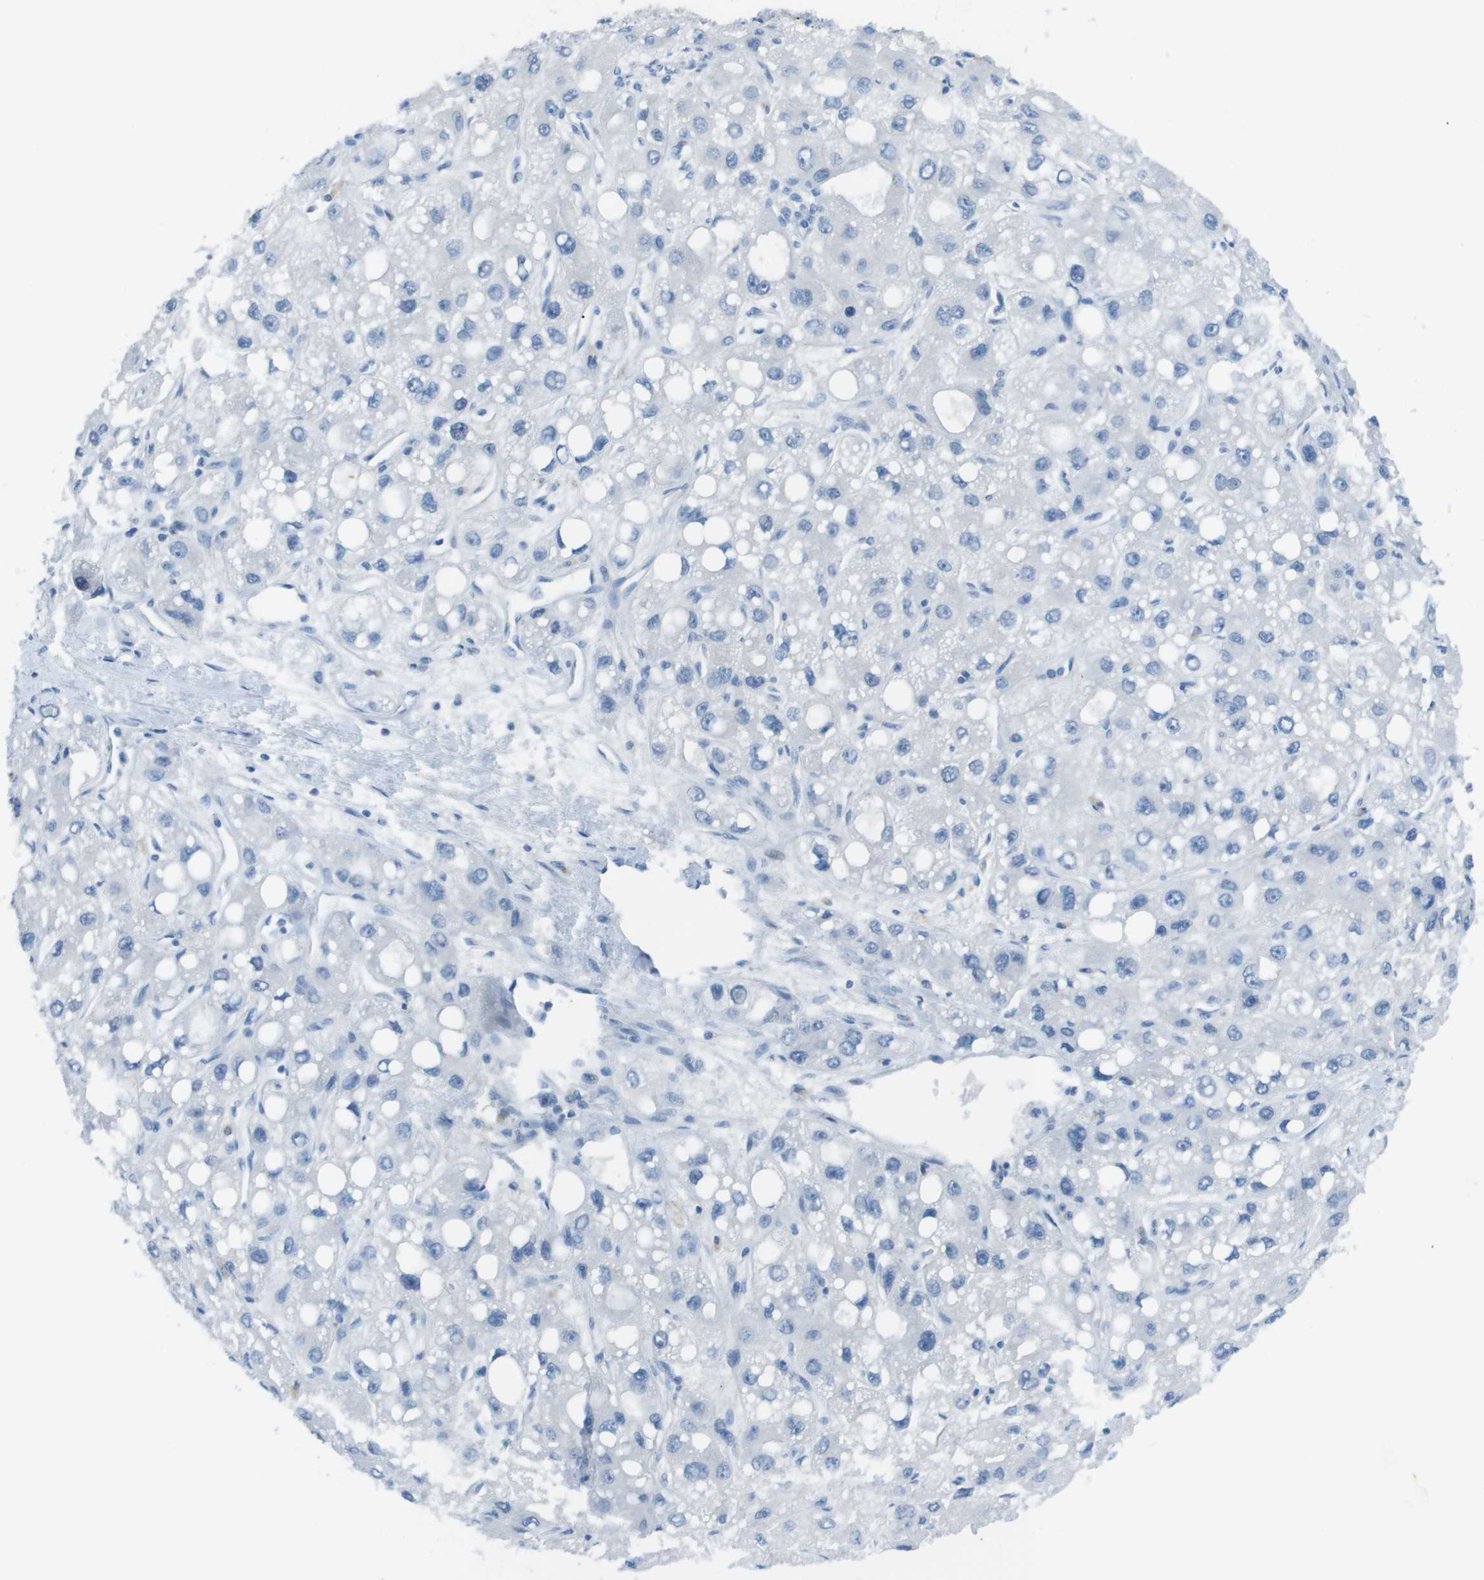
{"staining": {"intensity": "negative", "quantity": "none", "location": "none"}, "tissue": "liver cancer", "cell_type": "Tumor cells", "image_type": "cancer", "snomed": [{"axis": "morphology", "description": "Carcinoma, Hepatocellular, NOS"}, {"axis": "topography", "description": "Liver"}], "caption": "Tumor cells show no significant protein positivity in hepatocellular carcinoma (liver).", "gene": "STIP1", "patient": {"sex": "male", "age": 55}}